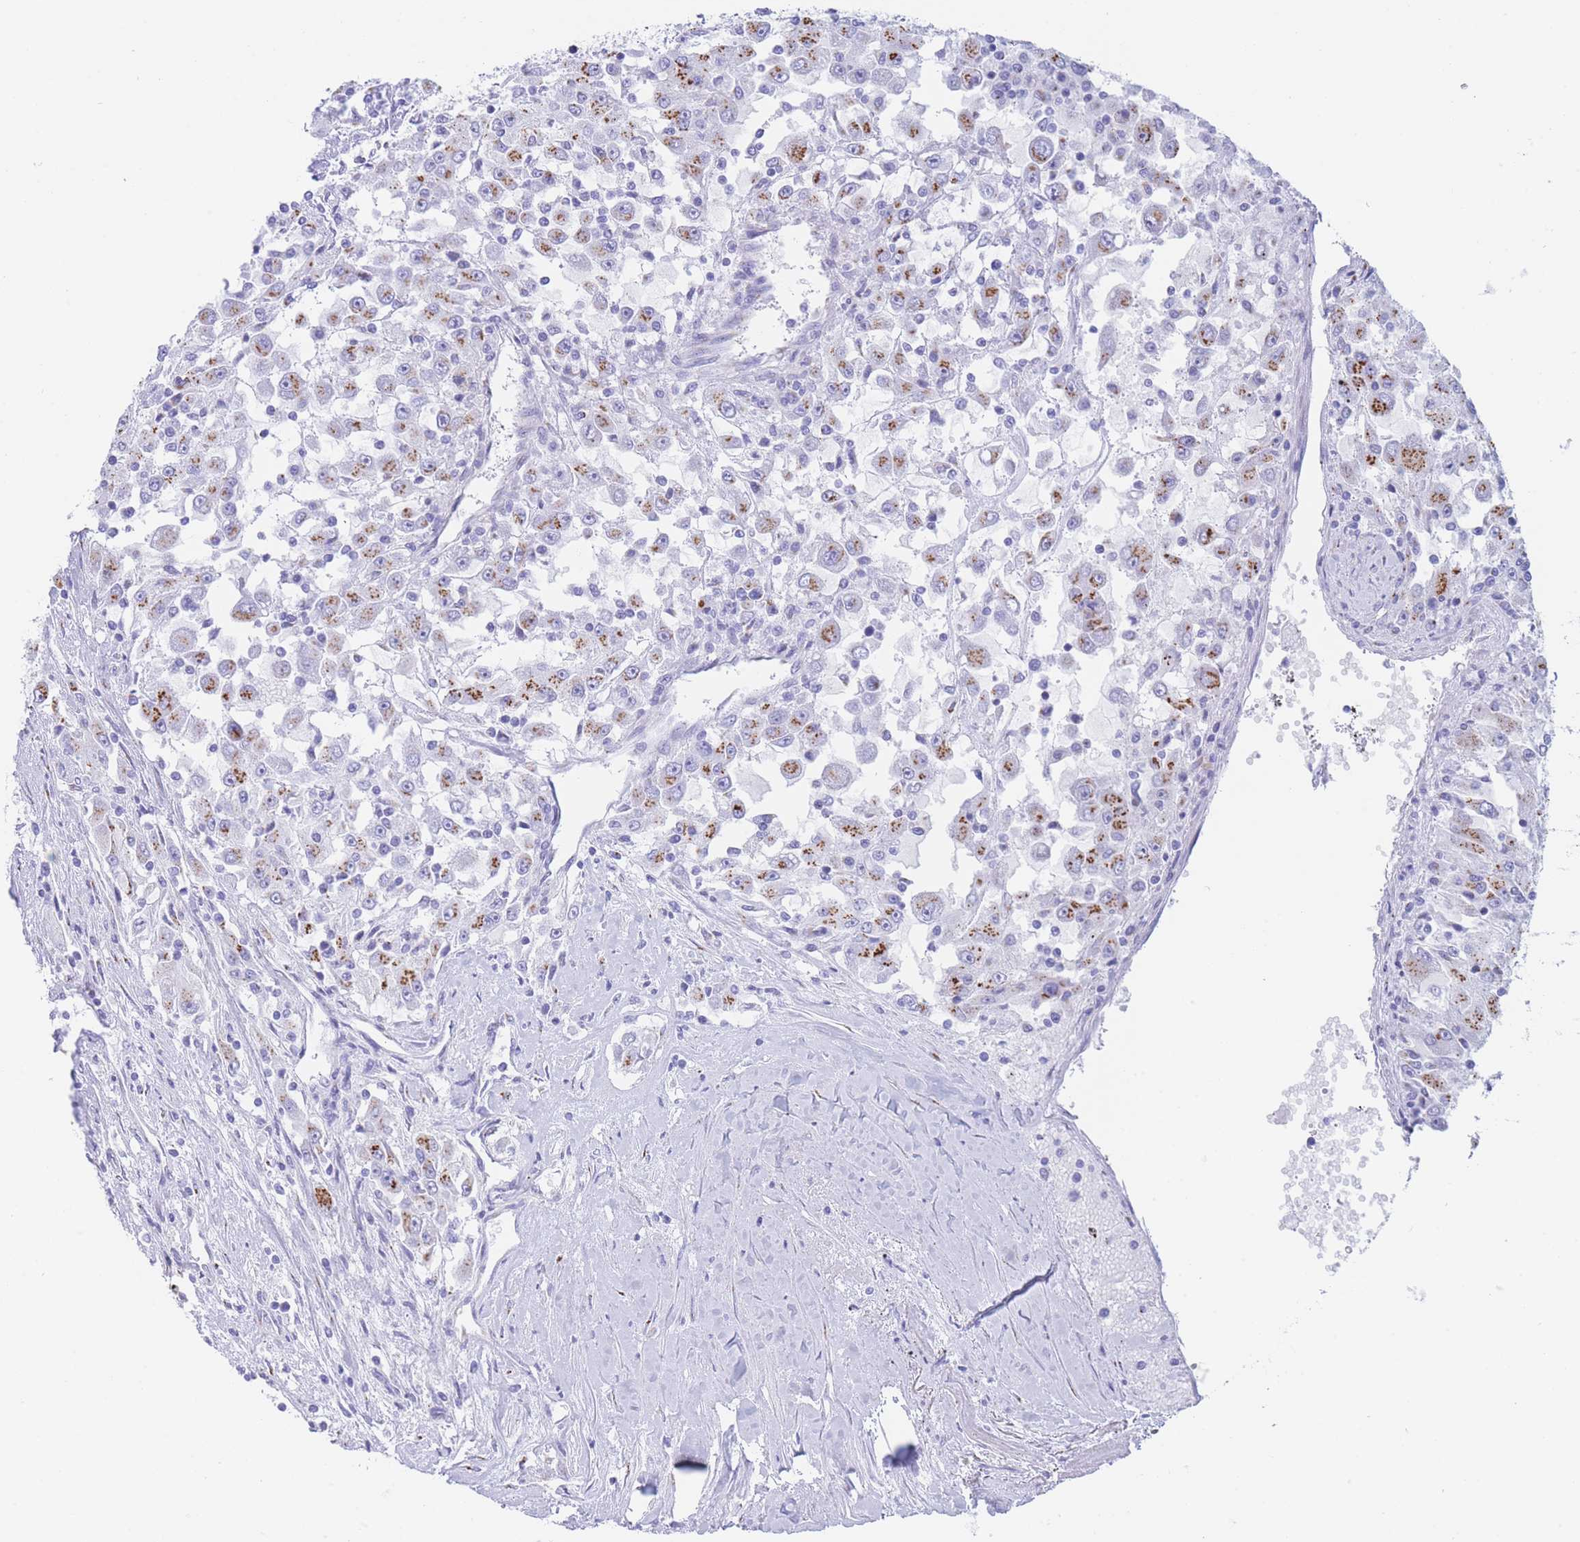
{"staining": {"intensity": "moderate", "quantity": ">75%", "location": "cytoplasmic/membranous"}, "tissue": "renal cancer", "cell_type": "Tumor cells", "image_type": "cancer", "snomed": [{"axis": "morphology", "description": "Adenocarcinoma, NOS"}, {"axis": "topography", "description": "Kidney"}], "caption": "Renal cancer (adenocarcinoma) stained with a protein marker shows moderate staining in tumor cells.", "gene": "FAM3C", "patient": {"sex": "female", "age": 67}}